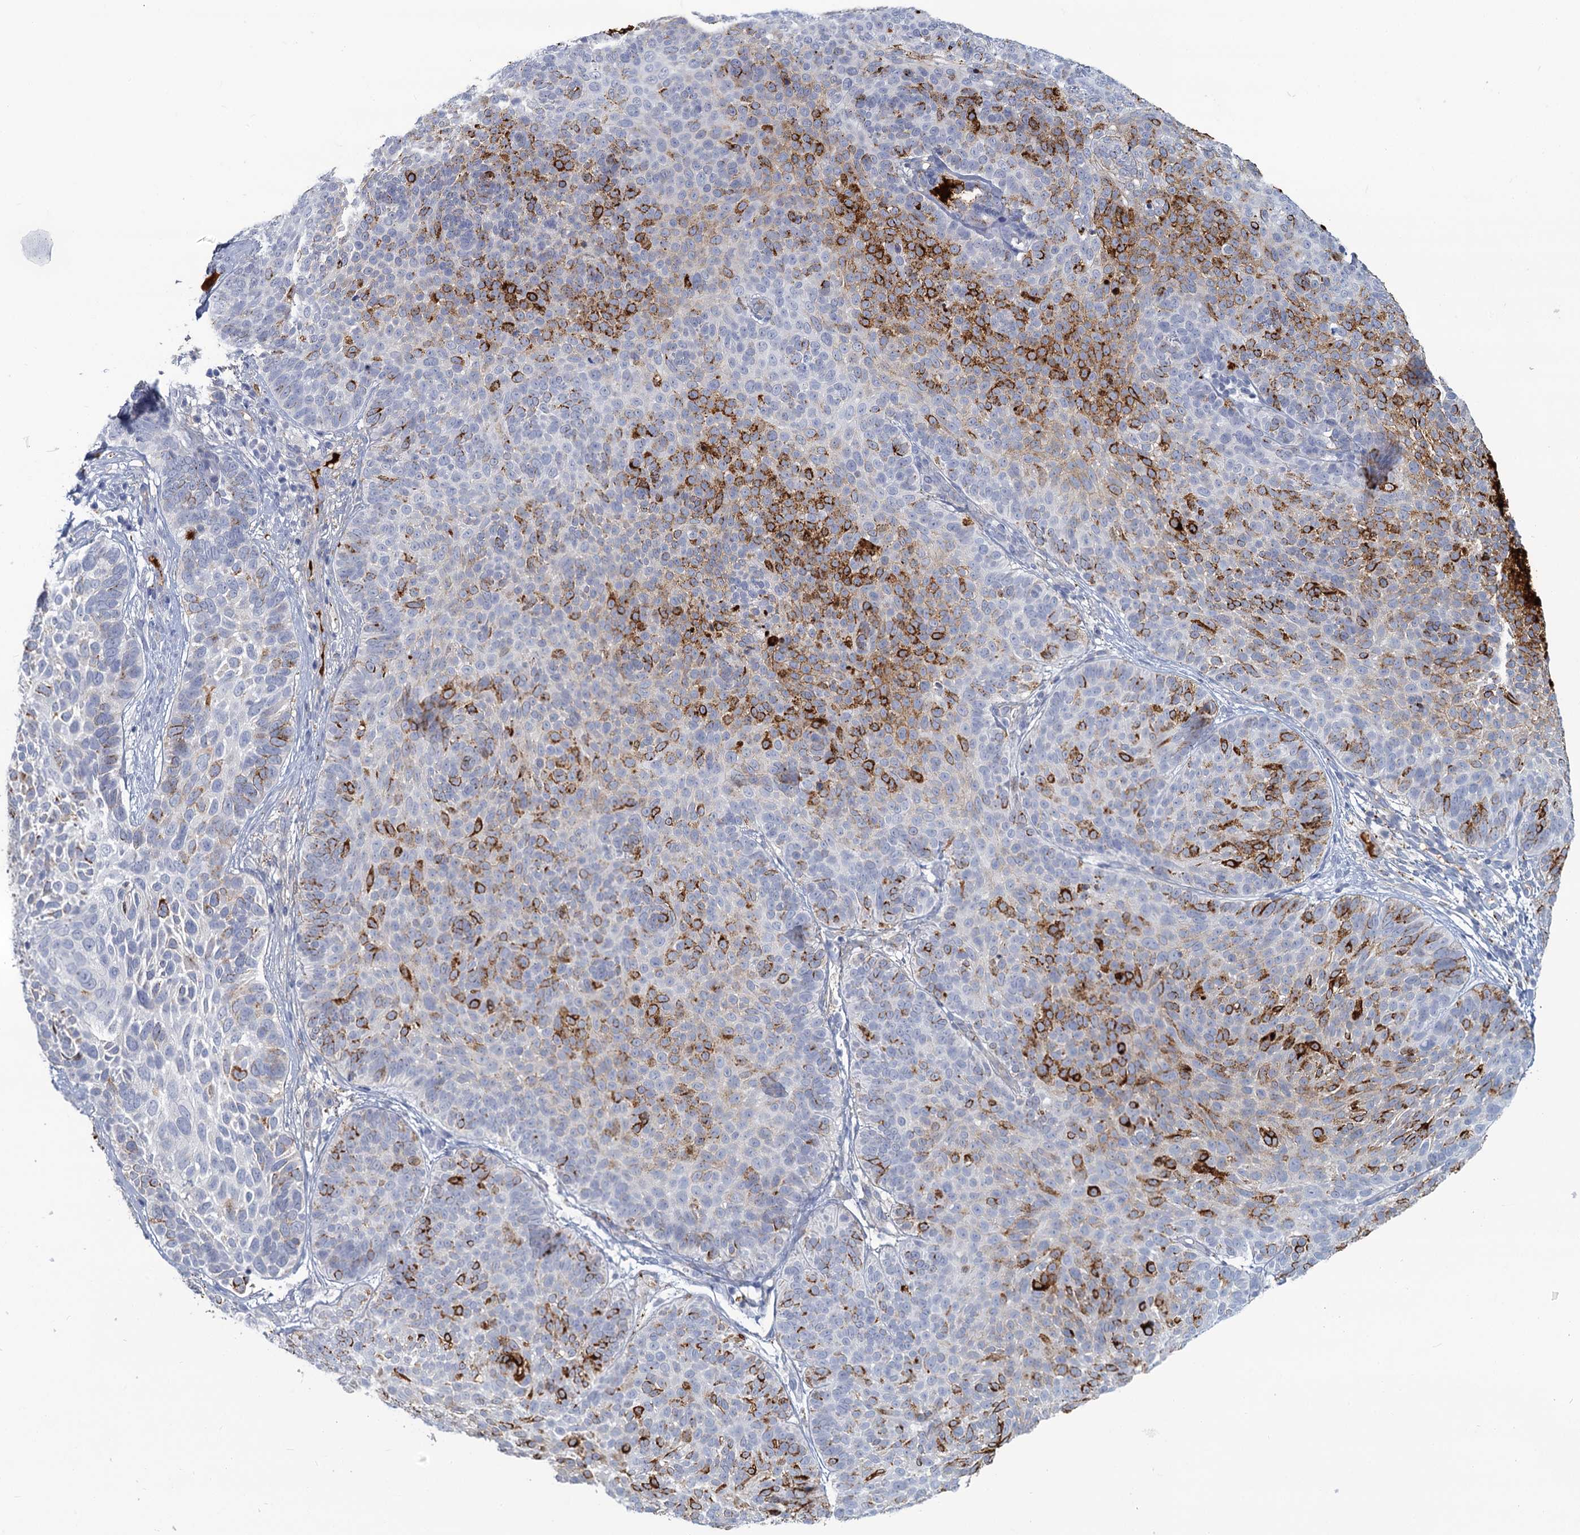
{"staining": {"intensity": "strong", "quantity": "25%-75%", "location": "cytoplasmic/membranous"}, "tissue": "skin cancer", "cell_type": "Tumor cells", "image_type": "cancer", "snomed": [{"axis": "morphology", "description": "Basal cell carcinoma"}, {"axis": "topography", "description": "Skin"}], "caption": "This is a histology image of immunohistochemistry staining of skin cancer, which shows strong staining in the cytoplasmic/membranous of tumor cells.", "gene": "CHGA", "patient": {"sex": "male", "age": 85}}